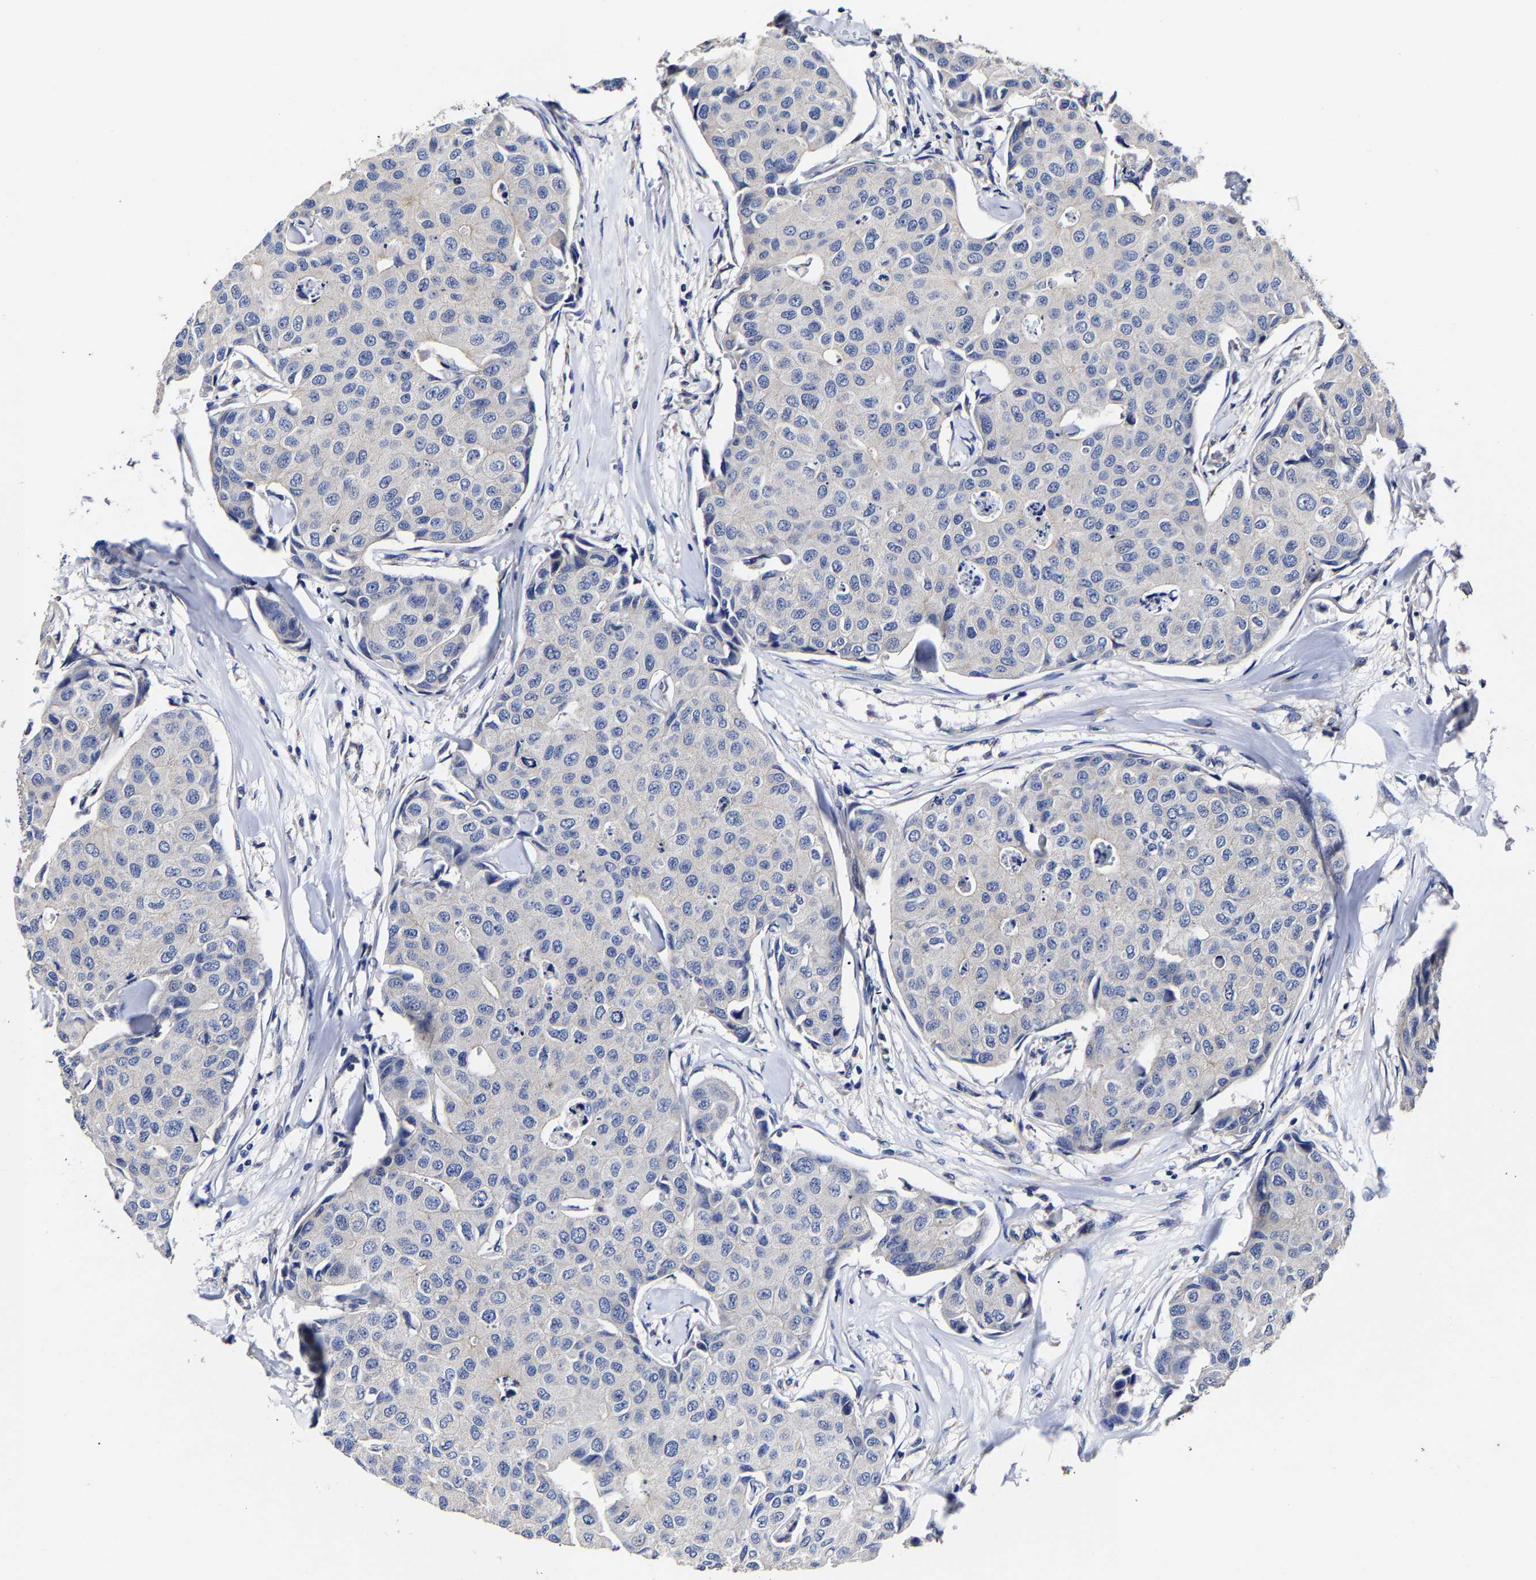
{"staining": {"intensity": "negative", "quantity": "none", "location": "none"}, "tissue": "breast cancer", "cell_type": "Tumor cells", "image_type": "cancer", "snomed": [{"axis": "morphology", "description": "Duct carcinoma"}, {"axis": "topography", "description": "Breast"}], "caption": "Tumor cells show no significant staining in breast cancer (invasive ductal carcinoma). (DAB immunohistochemistry visualized using brightfield microscopy, high magnification).", "gene": "AASS", "patient": {"sex": "female", "age": 80}}